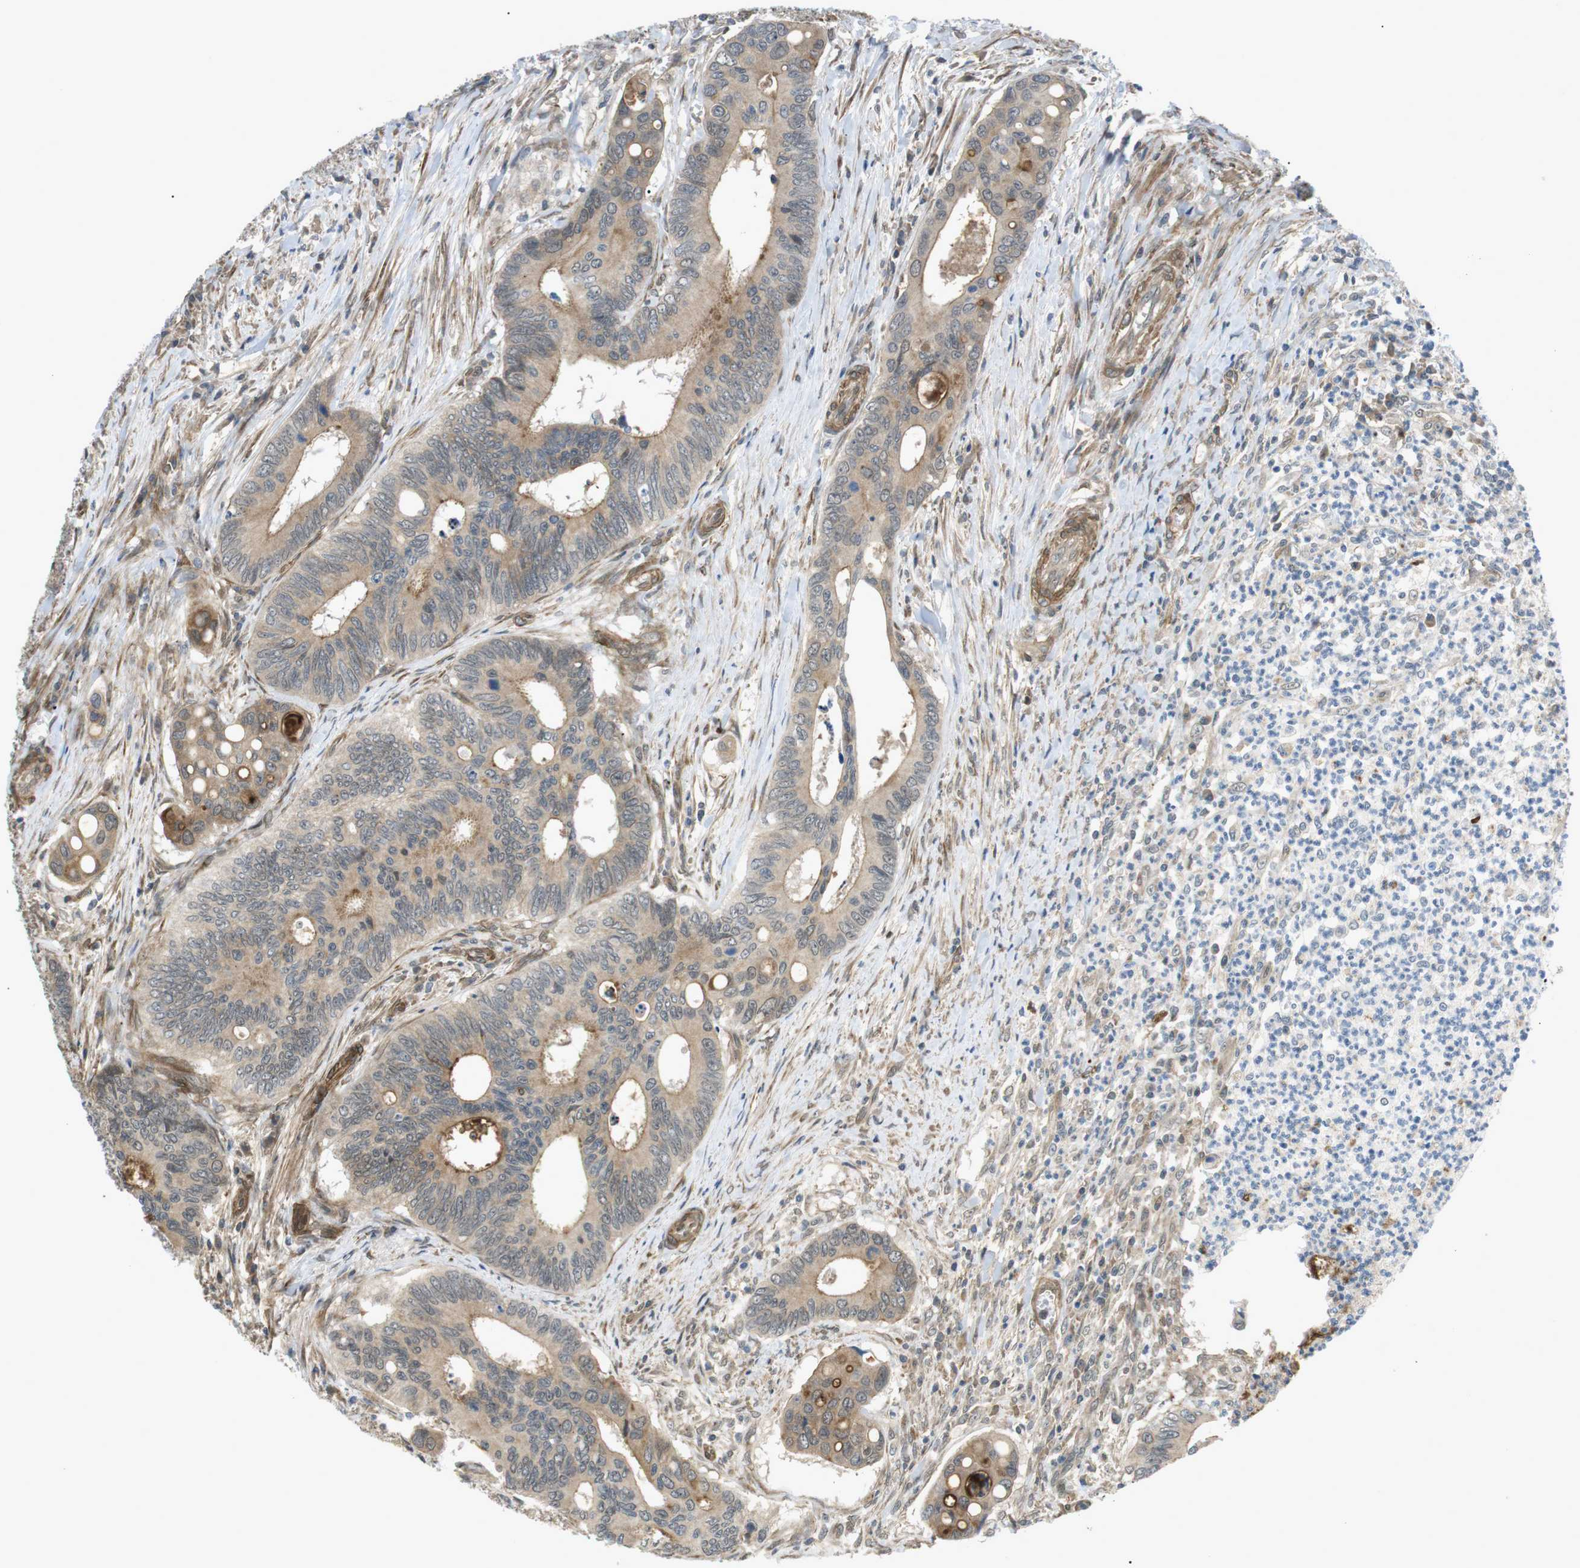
{"staining": {"intensity": "weak", "quantity": "25%-75%", "location": "cytoplasmic/membranous"}, "tissue": "colorectal cancer", "cell_type": "Tumor cells", "image_type": "cancer", "snomed": [{"axis": "morphology", "description": "Inflammation, NOS"}, {"axis": "morphology", "description": "Adenocarcinoma, NOS"}, {"axis": "topography", "description": "Colon"}], "caption": "The micrograph demonstrates staining of colorectal adenocarcinoma, revealing weak cytoplasmic/membranous protein expression (brown color) within tumor cells.", "gene": "KANK2", "patient": {"sex": "male", "age": 72}}